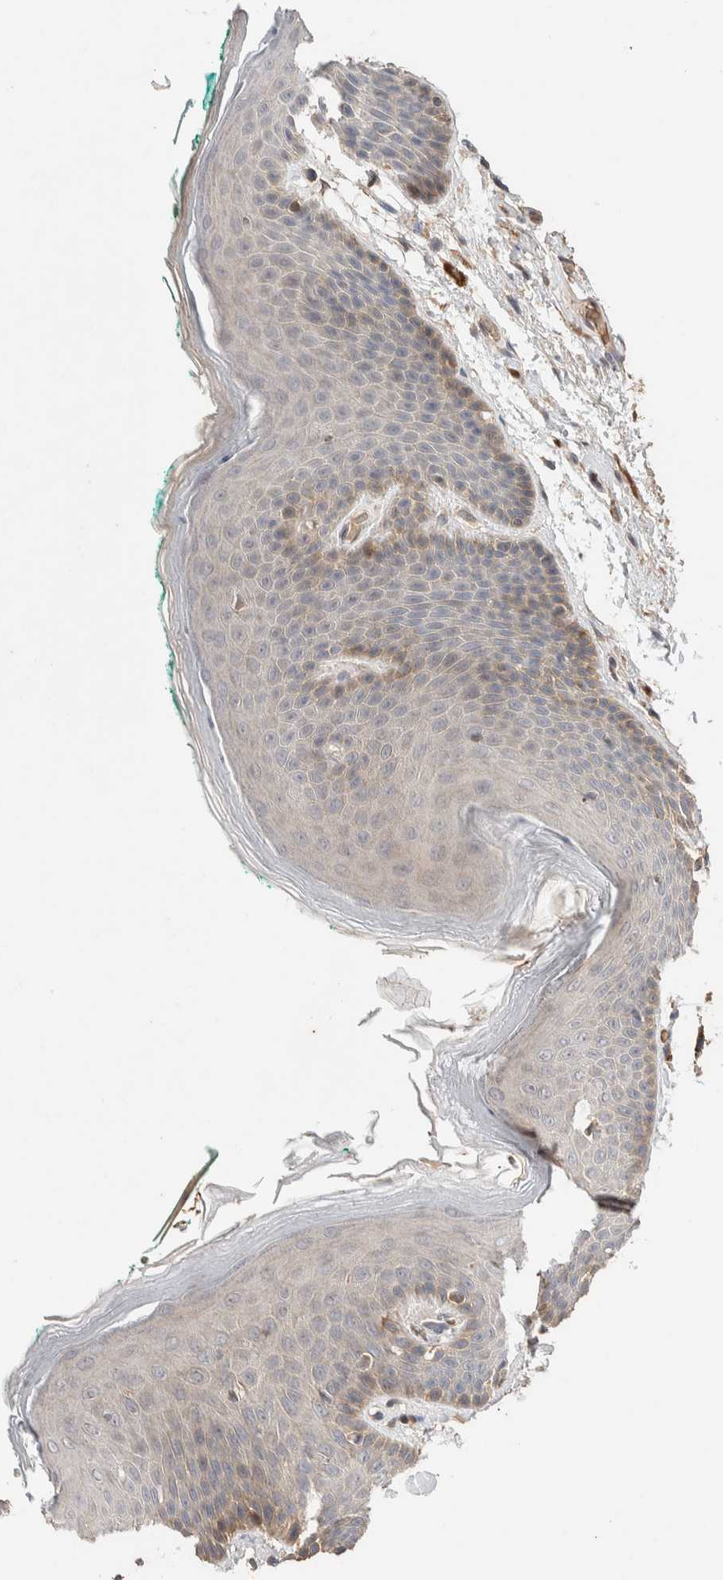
{"staining": {"intensity": "weak", "quantity": "<25%", "location": "cytoplasmic/membranous"}, "tissue": "skin", "cell_type": "Epidermal cells", "image_type": "normal", "snomed": [{"axis": "morphology", "description": "Normal tissue, NOS"}, {"axis": "topography", "description": "Anal"}], "caption": "This is an IHC micrograph of benign human skin. There is no positivity in epidermal cells.", "gene": "WDR91", "patient": {"sex": "male", "age": 74}}